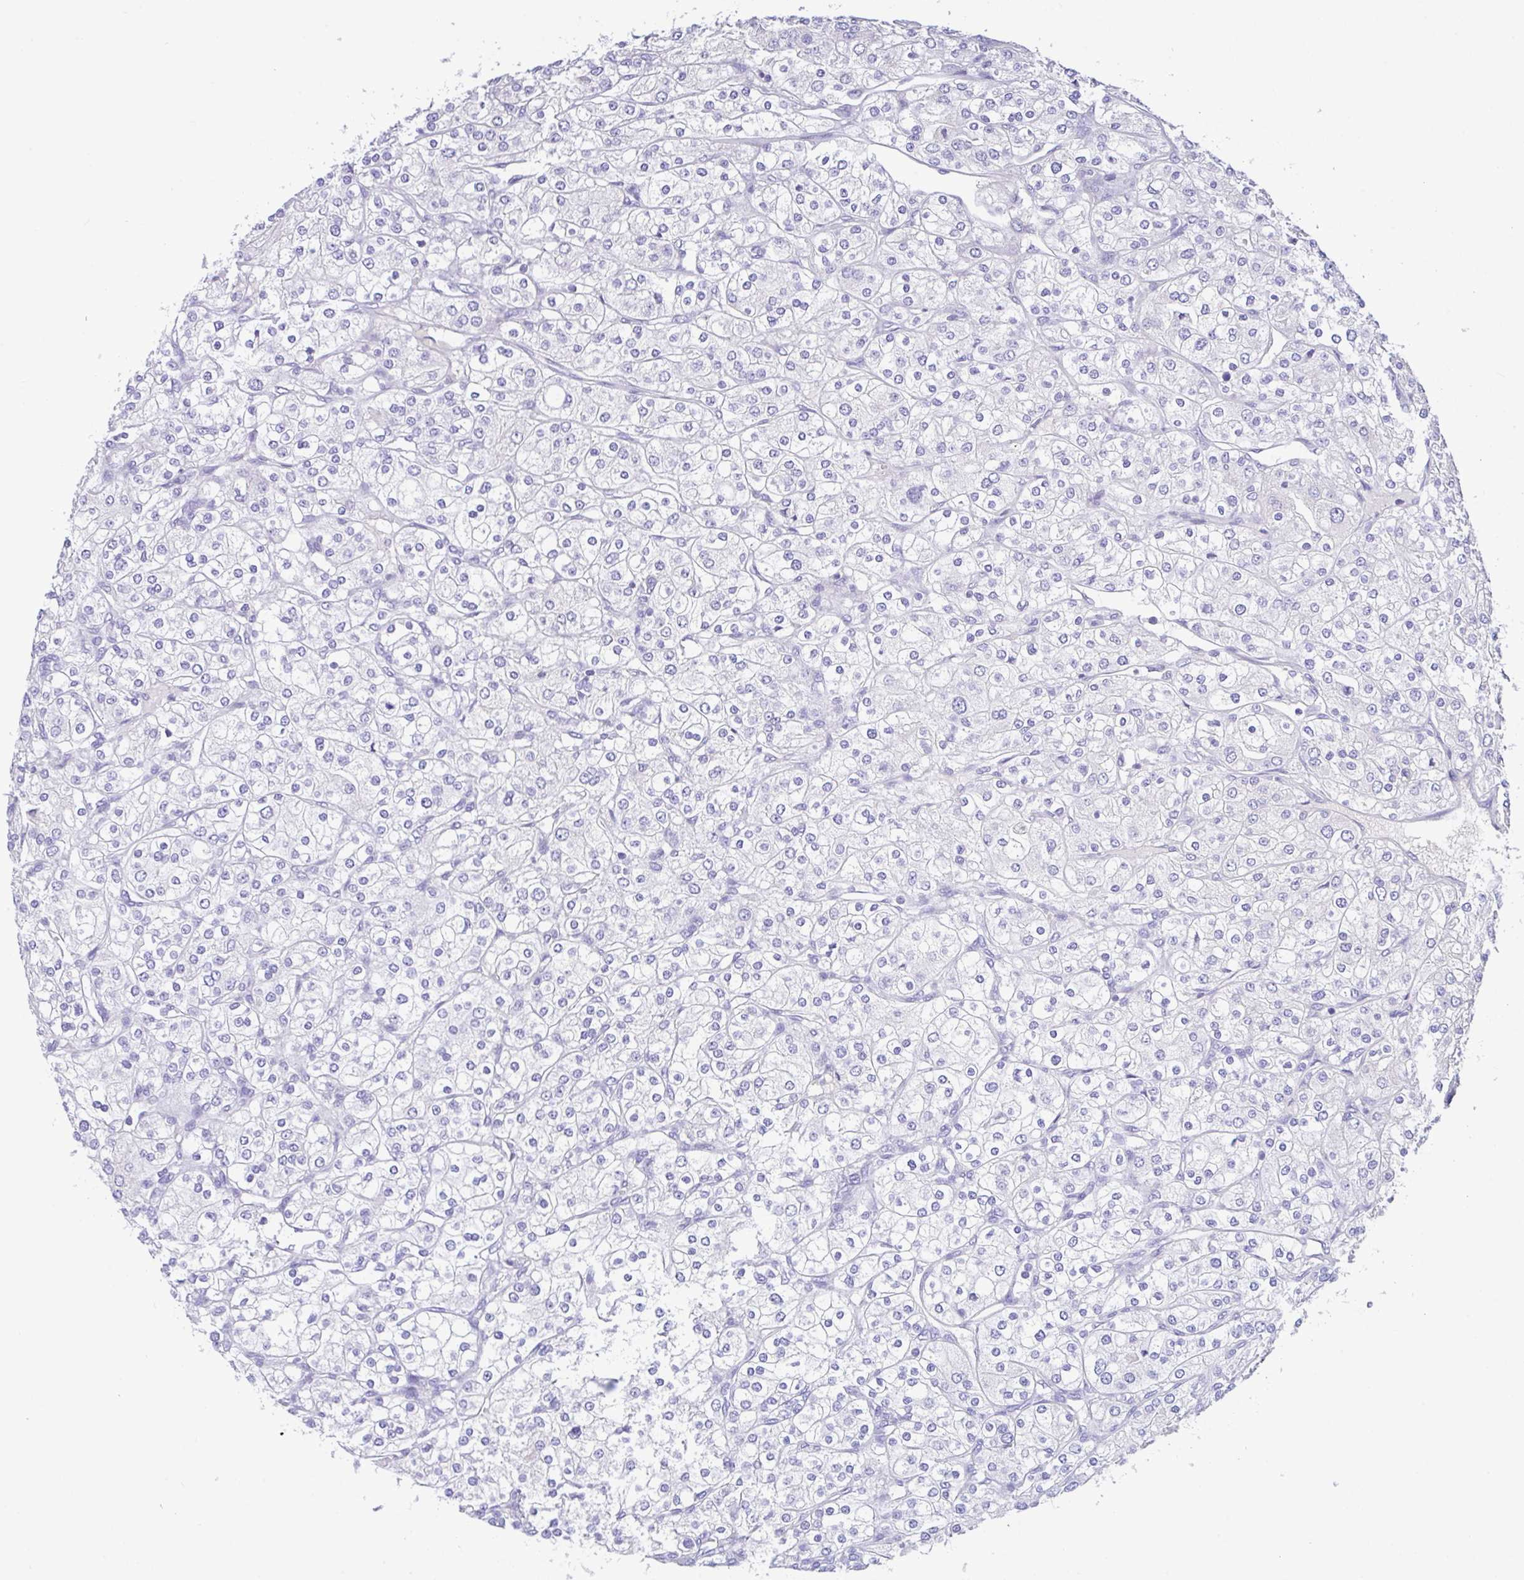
{"staining": {"intensity": "negative", "quantity": "none", "location": "none"}, "tissue": "renal cancer", "cell_type": "Tumor cells", "image_type": "cancer", "snomed": [{"axis": "morphology", "description": "Adenocarcinoma, NOS"}, {"axis": "topography", "description": "Kidney"}], "caption": "A micrograph of human renal cancer is negative for staining in tumor cells.", "gene": "FBXL20", "patient": {"sex": "male", "age": 80}}